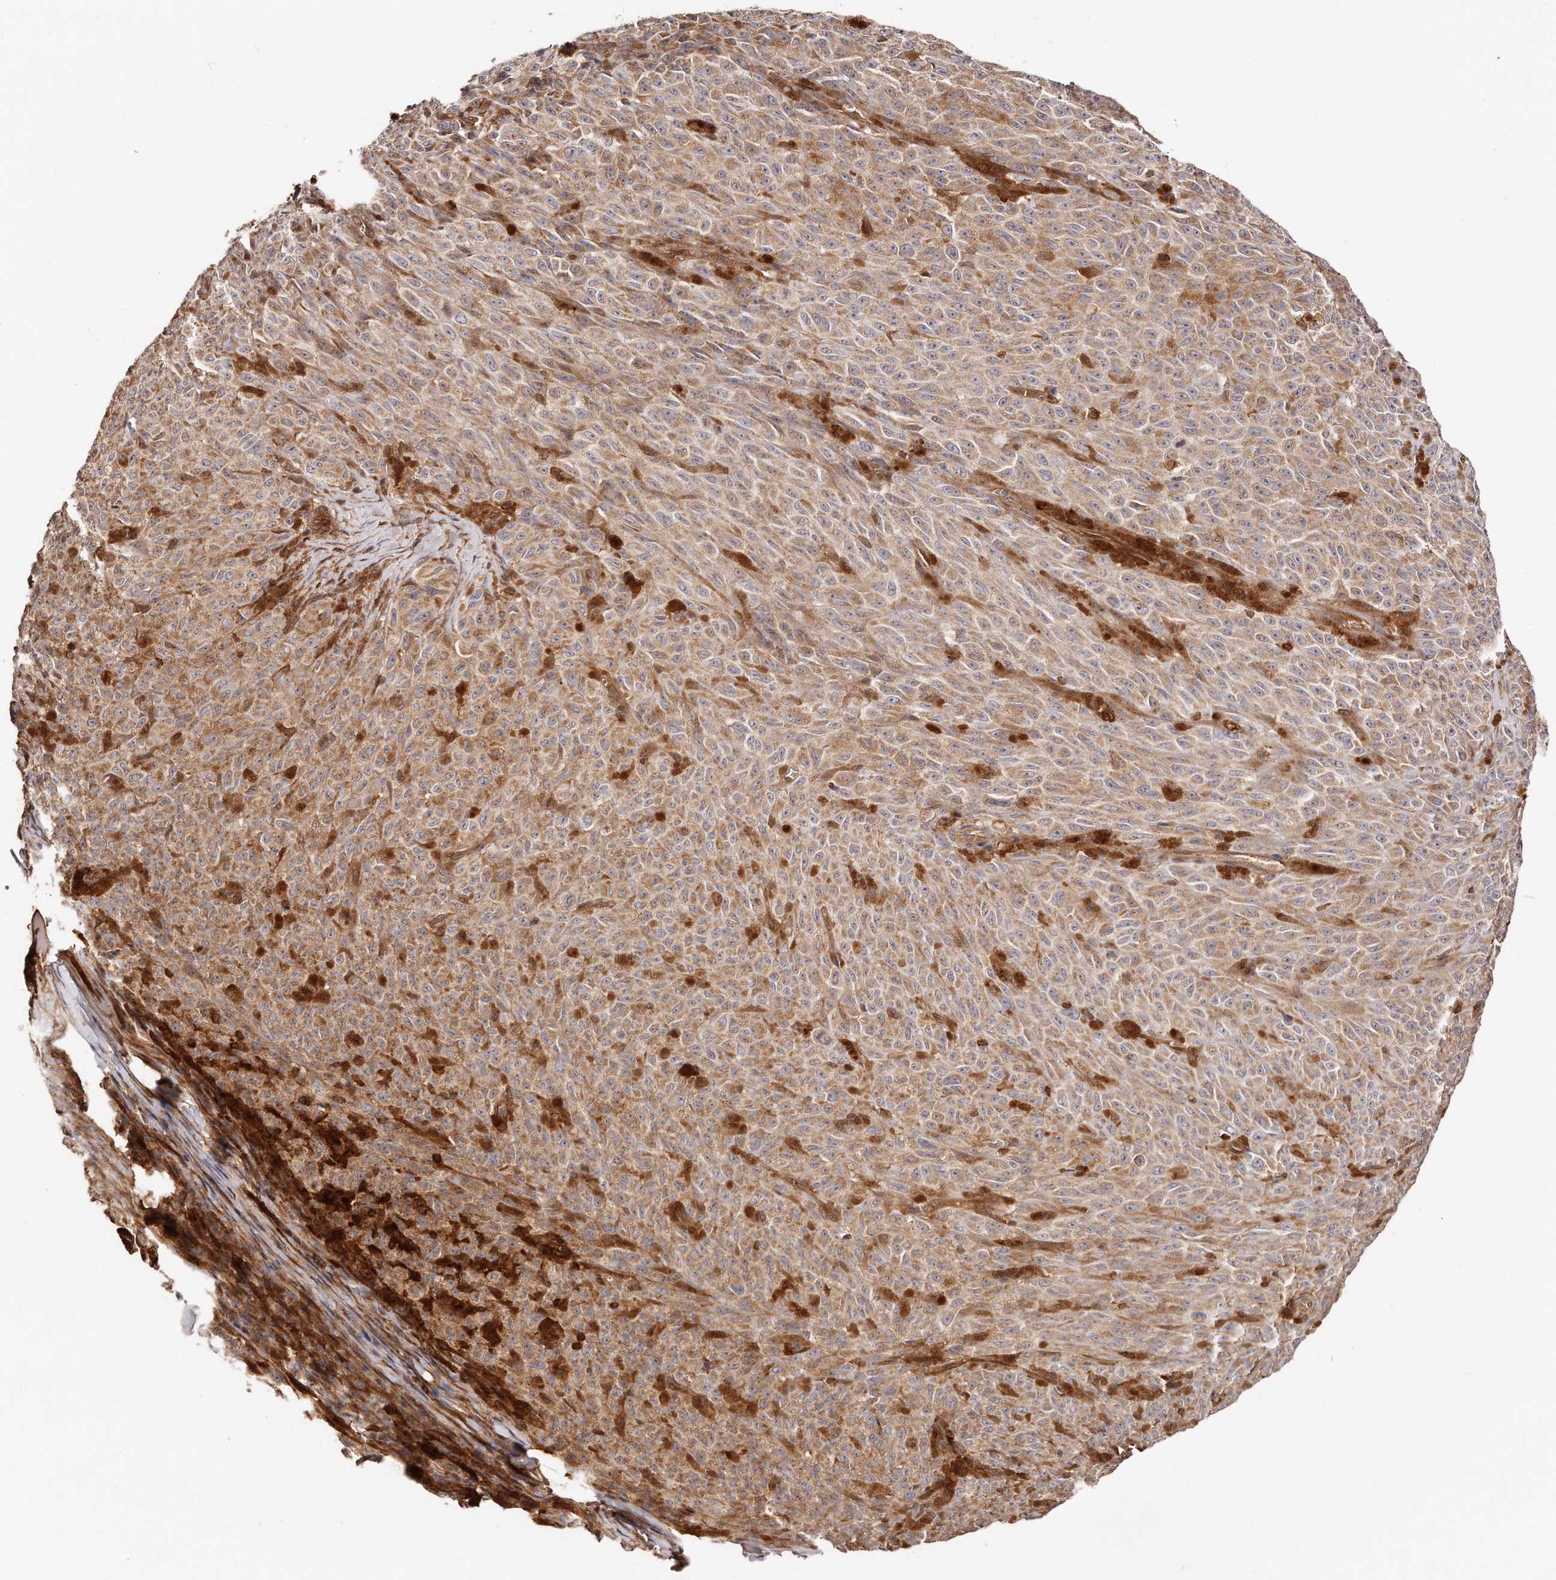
{"staining": {"intensity": "moderate", "quantity": ">75%", "location": "cytoplasmic/membranous"}, "tissue": "melanoma", "cell_type": "Tumor cells", "image_type": "cancer", "snomed": [{"axis": "morphology", "description": "Malignant melanoma, NOS"}, {"axis": "topography", "description": "Skin"}], "caption": "Protein staining of malignant melanoma tissue reveals moderate cytoplasmic/membranous positivity in approximately >75% of tumor cells.", "gene": "GBP4", "patient": {"sex": "female", "age": 82}}